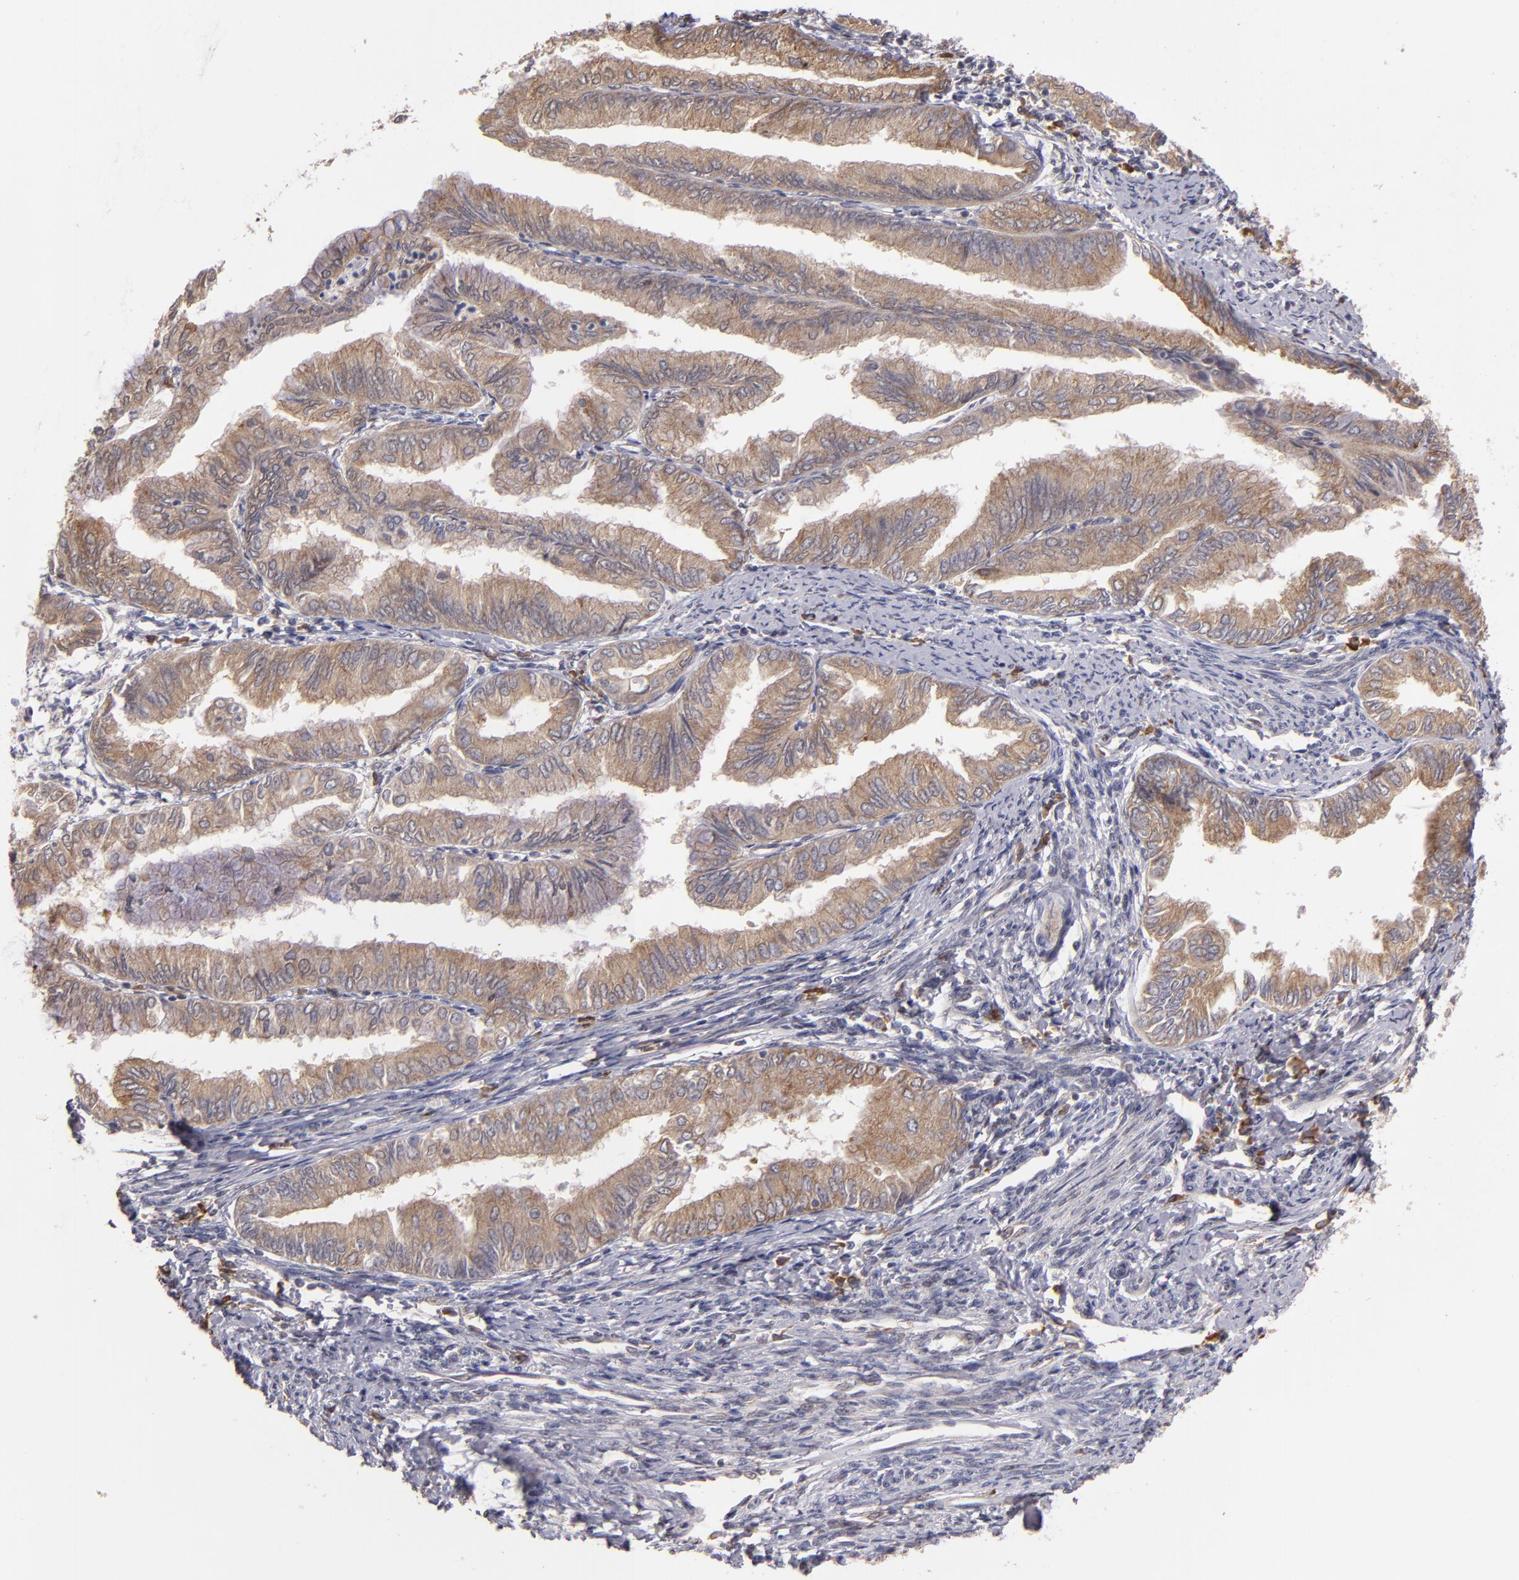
{"staining": {"intensity": "weak", "quantity": ">75%", "location": "cytoplasmic/membranous"}, "tissue": "endometrial cancer", "cell_type": "Tumor cells", "image_type": "cancer", "snomed": [{"axis": "morphology", "description": "Adenocarcinoma, NOS"}, {"axis": "topography", "description": "Endometrium"}], "caption": "Endometrial cancer tissue demonstrates weak cytoplasmic/membranous staining in approximately >75% of tumor cells, visualized by immunohistochemistry.", "gene": "CASP1", "patient": {"sex": "female", "age": 66}}